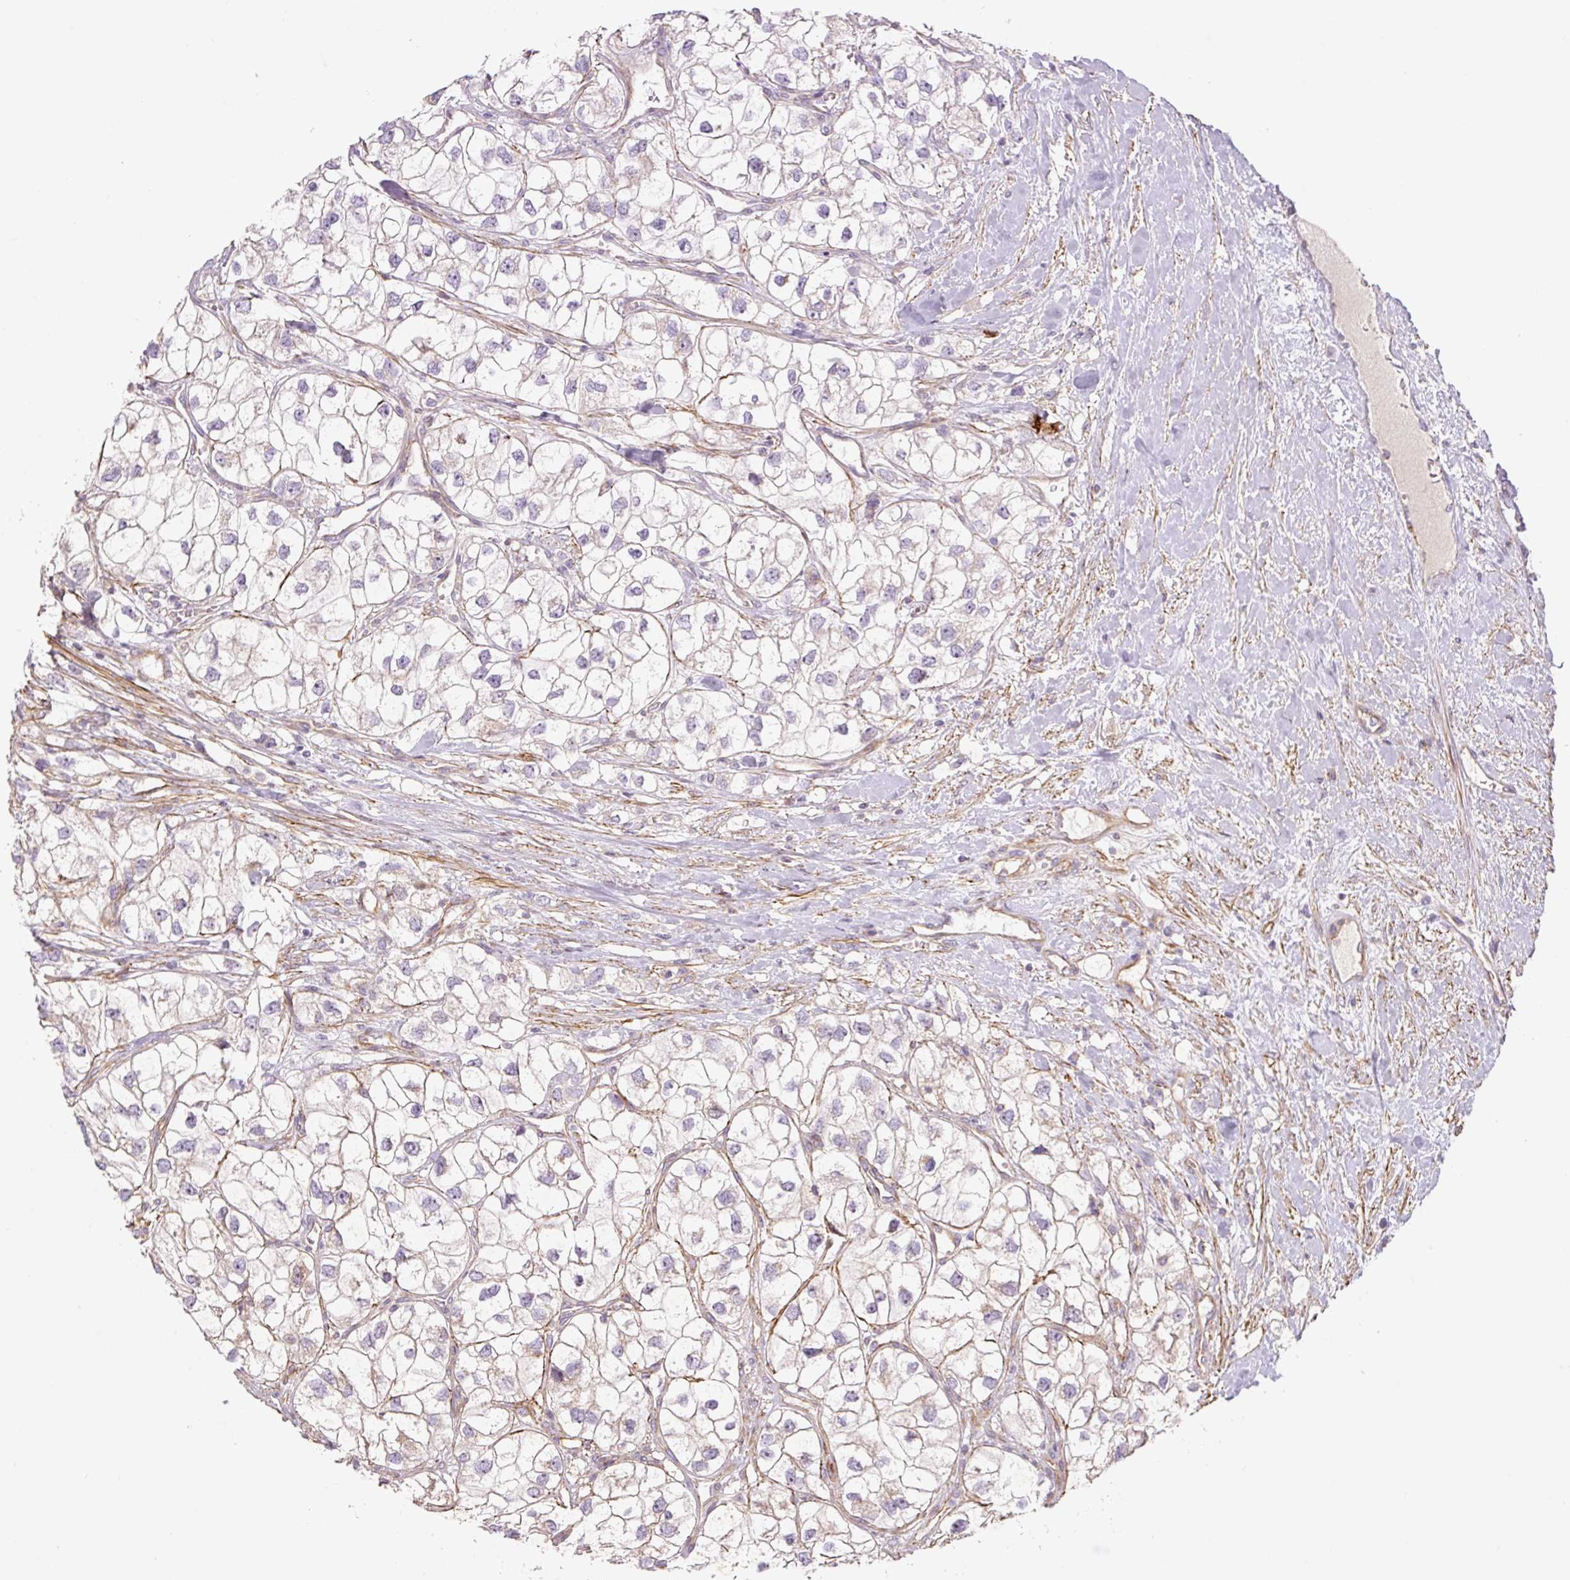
{"staining": {"intensity": "negative", "quantity": "none", "location": "none"}, "tissue": "renal cancer", "cell_type": "Tumor cells", "image_type": "cancer", "snomed": [{"axis": "morphology", "description": "Adenocarcinoma, NOS"}, {"axis": "topography", "description": "Kidney"}], "caption": "There is no significant positivity in tumor cells of renal adenocarcinoma.", "gene": "CCNI2", "patient": {"sex": "male", "age": 59}}